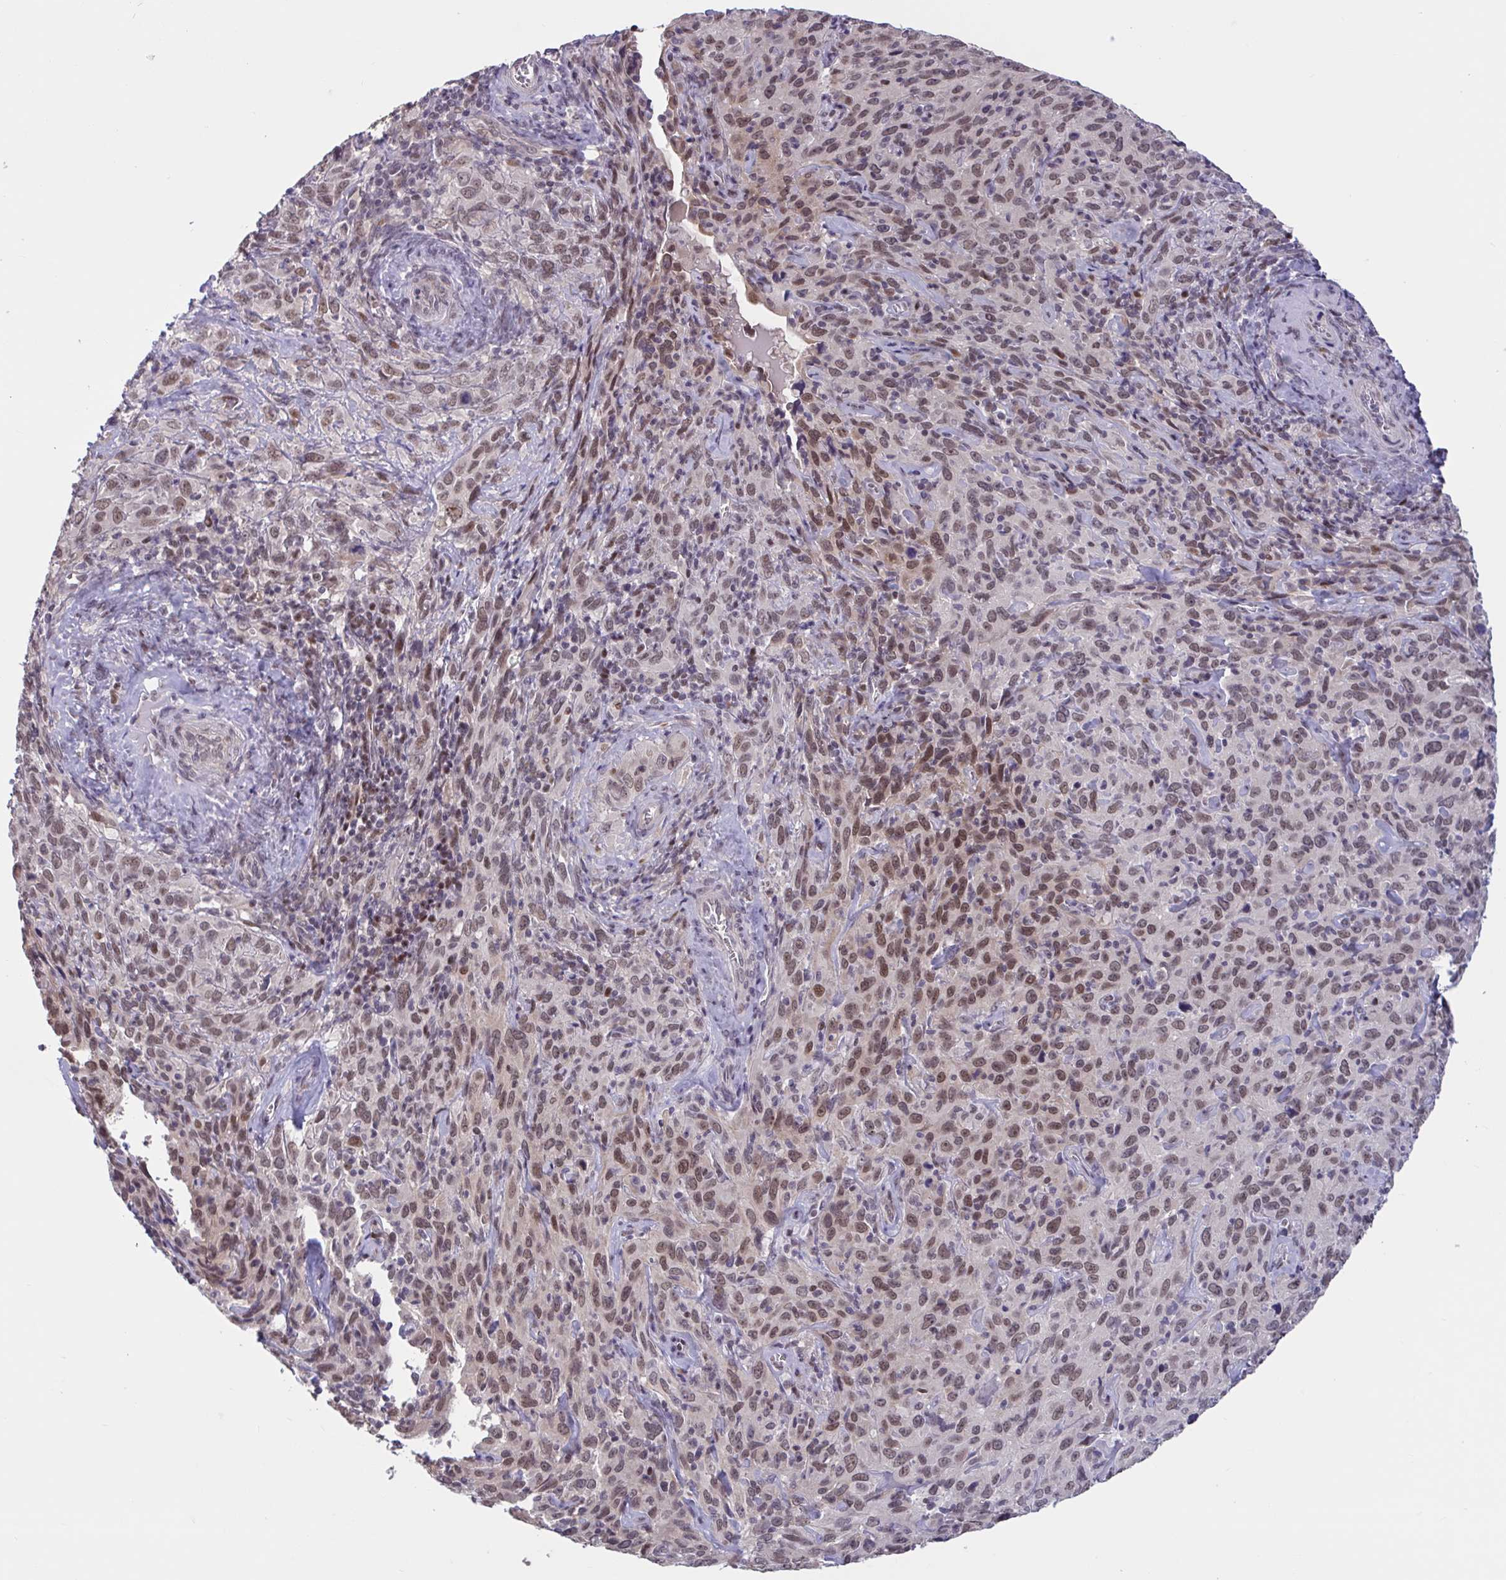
{"staining": {"intensity": "moderate", "quantity": ">75%", "location": "nuclear"}, "tissue": "cervical cancer", "cell_type": "Tumor cells", "image_type": "cancer", "snomed": [{"axis": "morphology", "description": "Normal tissue, NOS"}, {"axis": "morphology", "description": "Squamous cell carcinoma, NOS"}, {"axis": "topography", "description": "Cervix"}], "caption": "Immunohistochemical staining of squamous cell carcinoma (cervical) demonstrates medium levels of moderate nuclear staining in about >75% of tumor cells.", "gene": "ZNF414", "patient": {"sex": "female", "age": 51}}